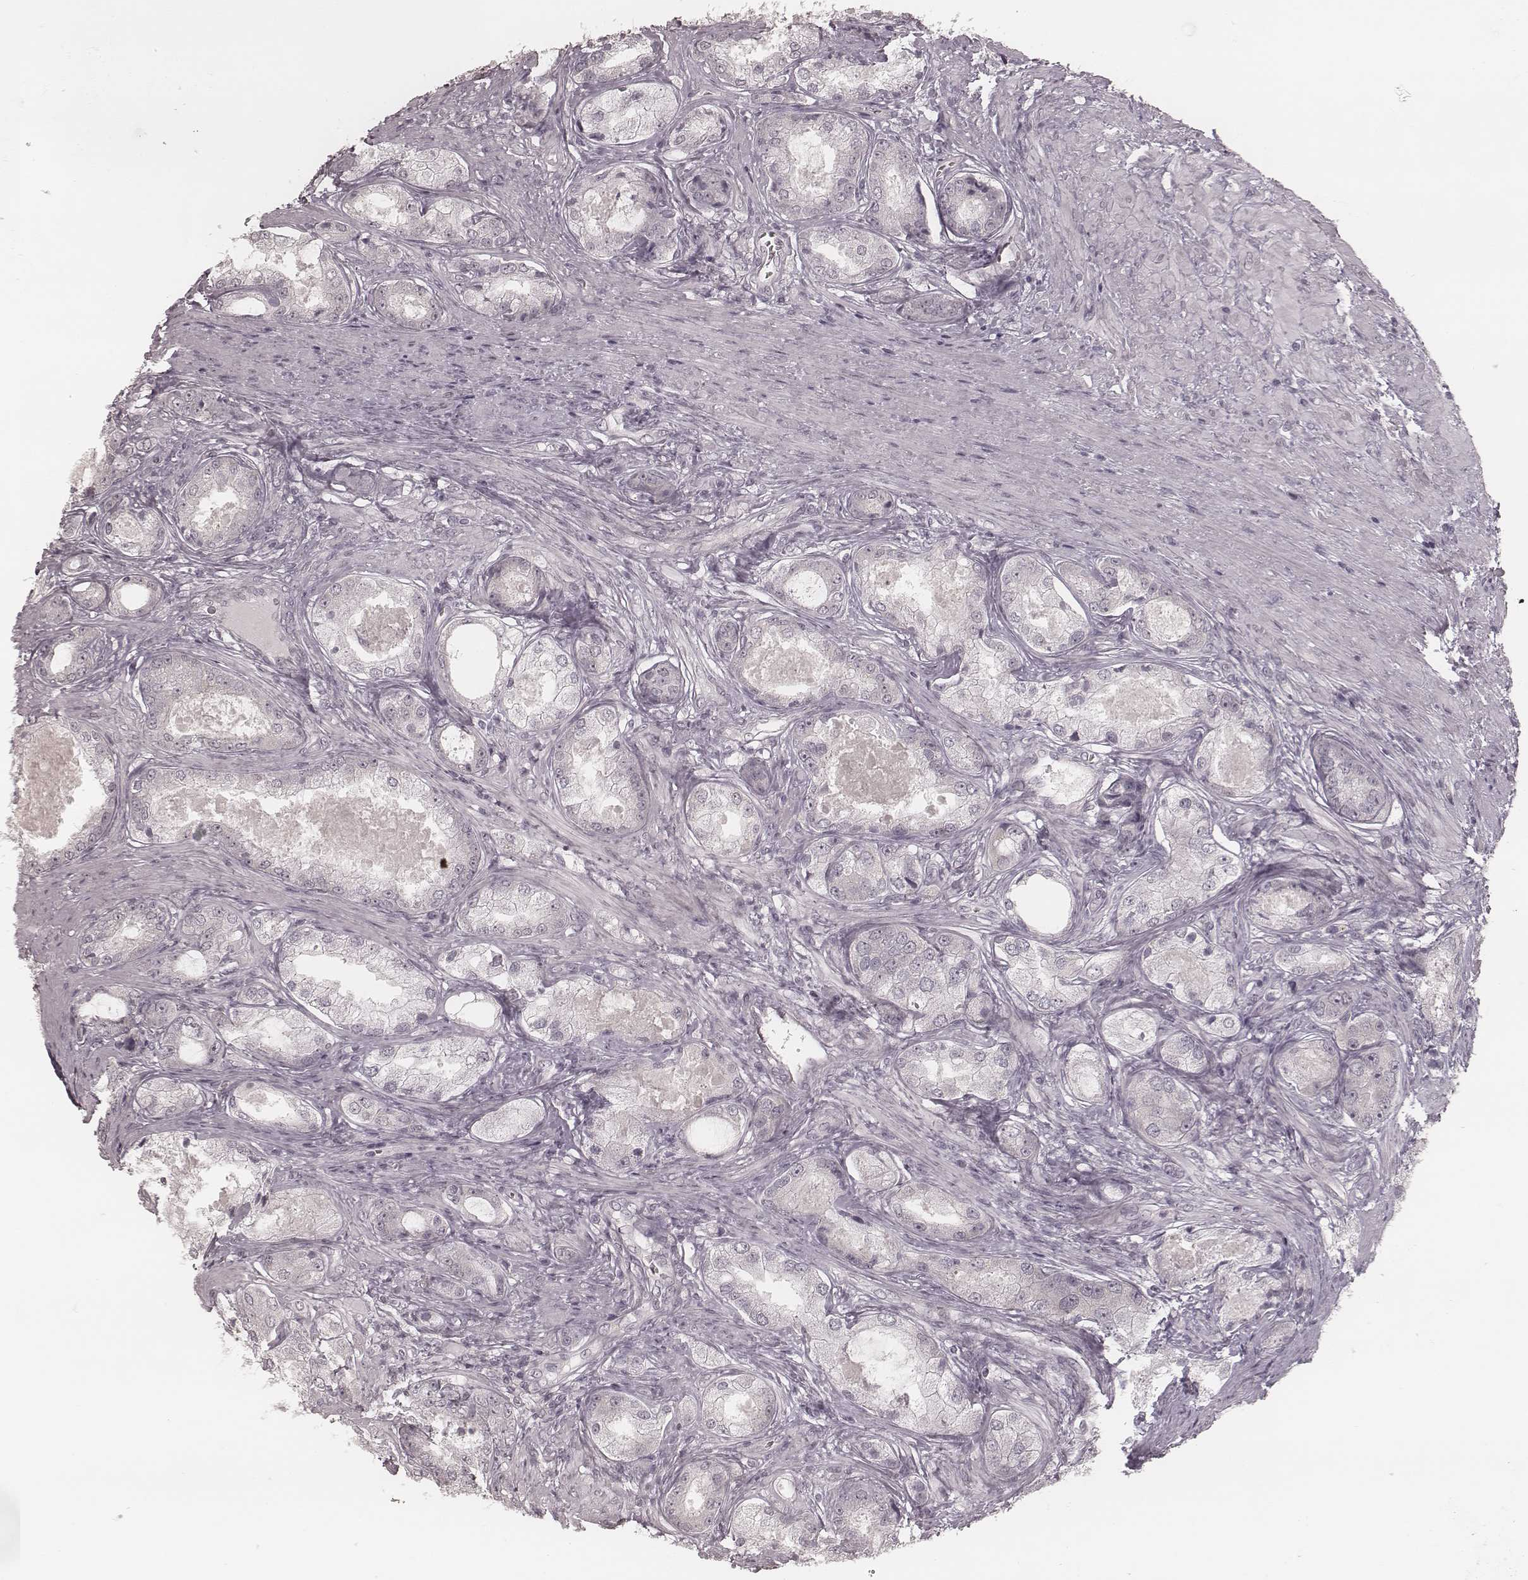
{"staining": {"intensity": "negative", "quantity": "none", "location": "none"}, "tissue": "prostate cancer", "cell_type": "Tumor cells", "image_type": "cancer", "snomed": [{"axis": "morphology", "description": "Adenocarcinoma, Low grade"}, {"axis": "topography", "description": "Prostate"}], "caption": "Immunohistochemical staining of prostate cancer (low-grade adenocarcinoma) shows no significant staining in tumor cells.", "gene": "ACACB", "patient": {"sex": "male", "age": 68}}